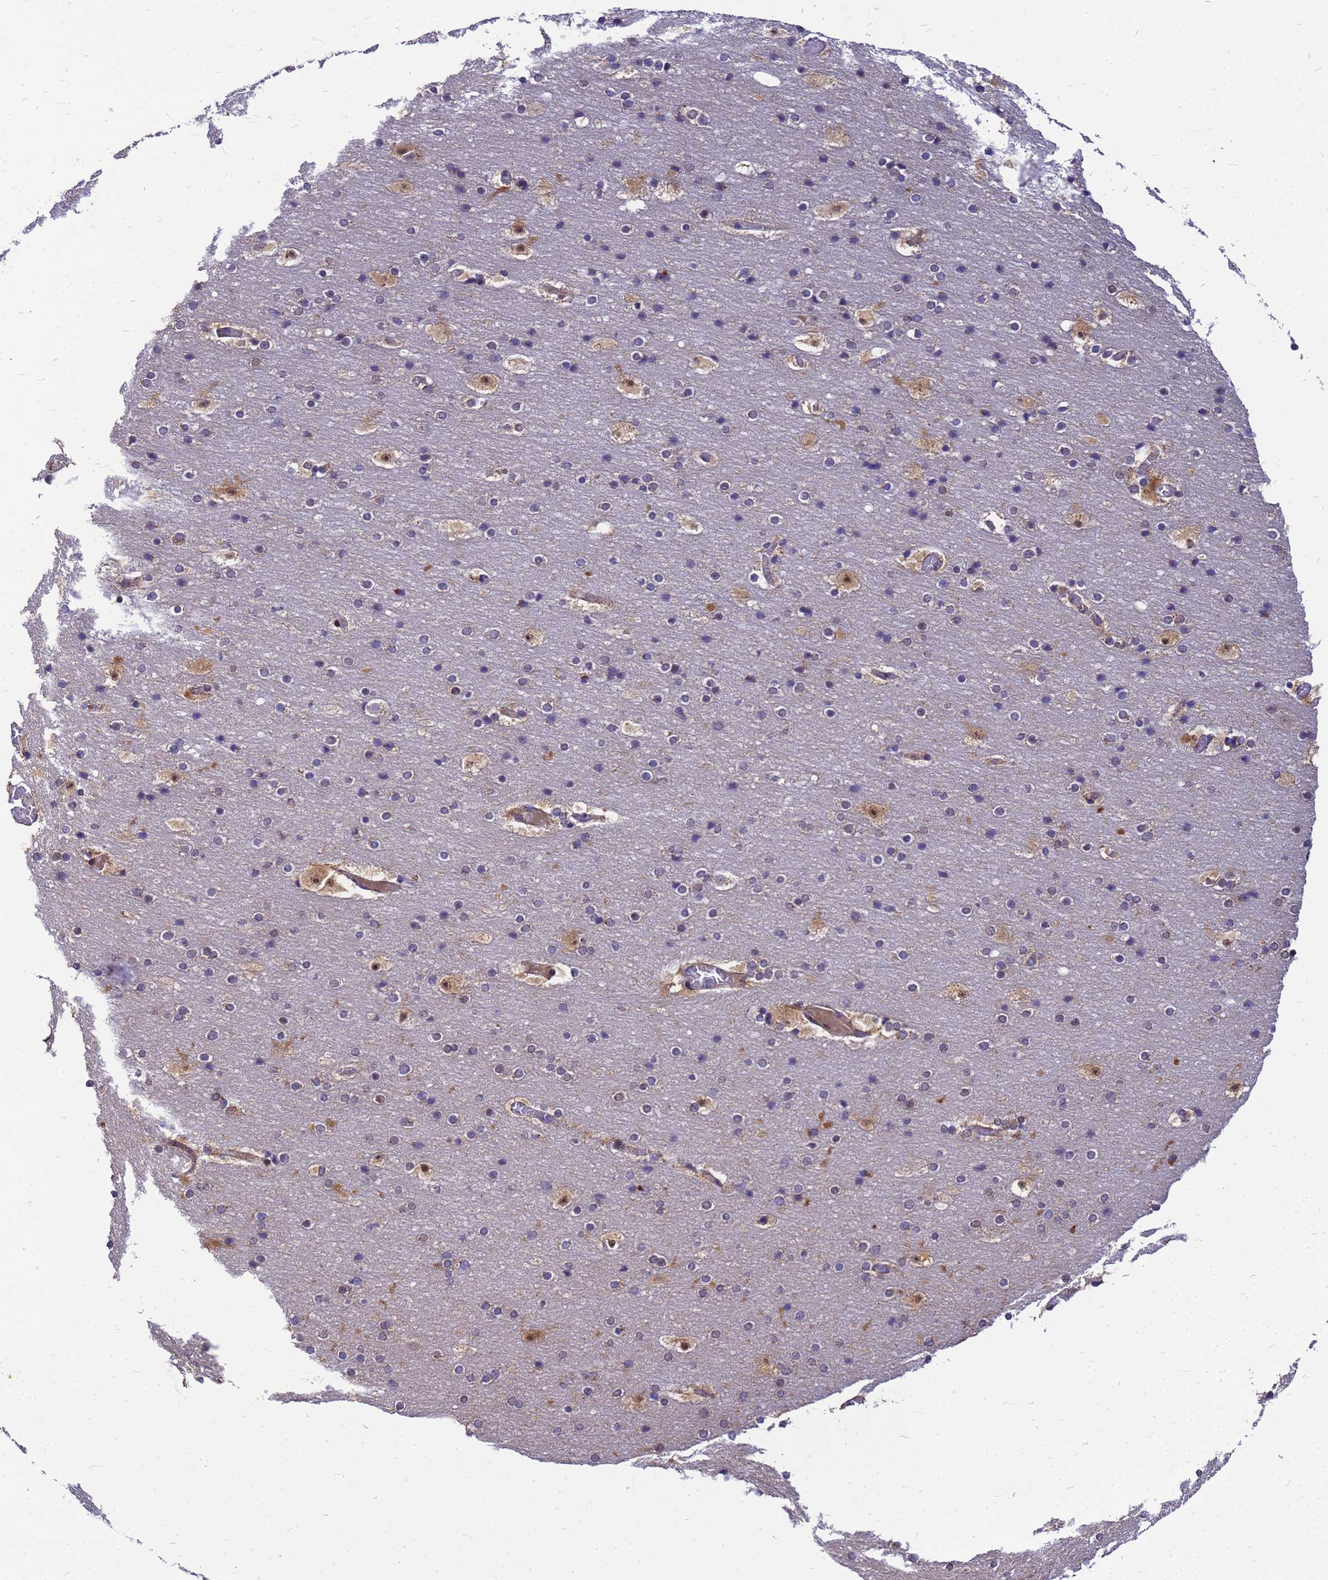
{"staining": {"intensity": "moderate", "quantity": "<25%", "location": "cytoplasmic/membranous"}, "tissue": "cerebral cortex", "cell_type": "Endothelial cells", "image_type": "normal", "snomed": [{"axis": "morphology", "description": "Normal tissue, NOS"}, {"axis": "topography", "description": "Cerebral cortex"}], "caption": "Cerebral cortex stained with a brown dye demonstrates moderate cytoplasmic/membranous positive positivity in approximately <25% of endothelial cells.", "gene": "CMC4", "patient": {"sex": "male", "age": 57}}